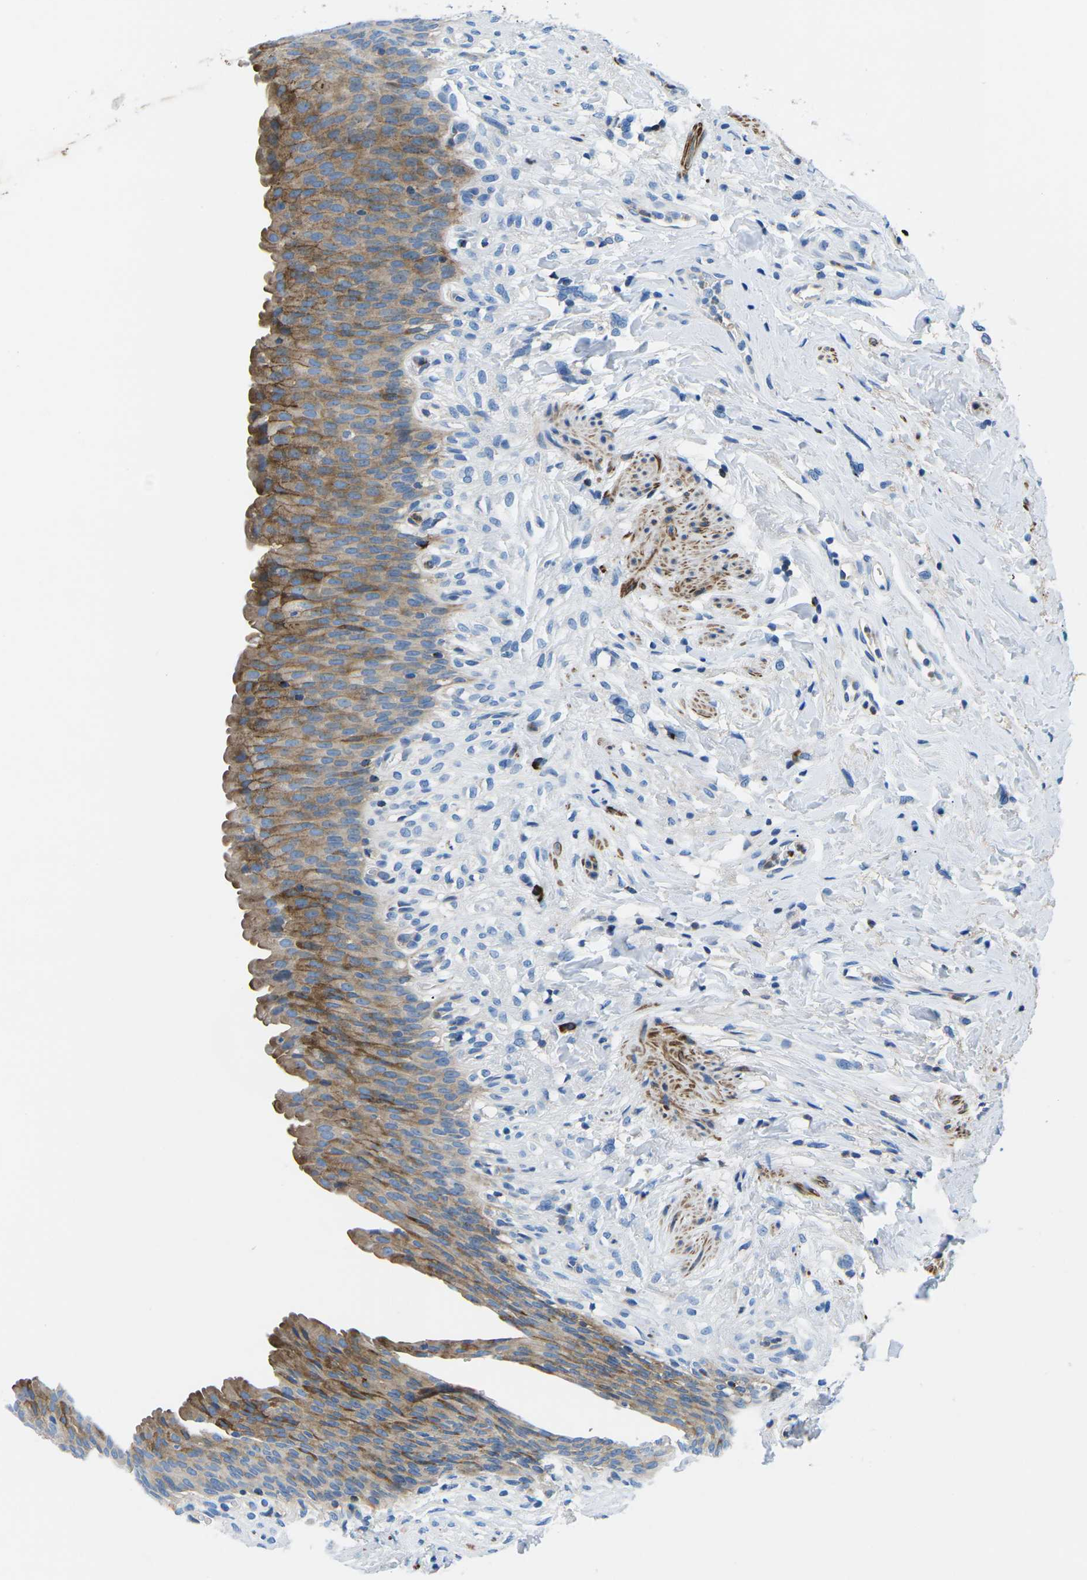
{"staining": {"intensity": "moderate", "quantity": ">75%", "location": "cytoplasmic/membranous"}, "tissue": "urinary bladder", "cell_type": "Urothelial cells", "image_type": "normal", "snomed": [{"axis": "morphology", "description": "Normal tissue, NOS"}, {"axis": "topography", "description": "Urinary bladder"}], "caption": "Urothelial cells demonstrate moderate cytoplasmic/membranous expression in approximately >75% of cells in normal urinary bladder. (Brightfield microscopy of DAB IHC at high magnification).", "gene": "MC4R", "patient": {"sex": "female", "age": 79}}